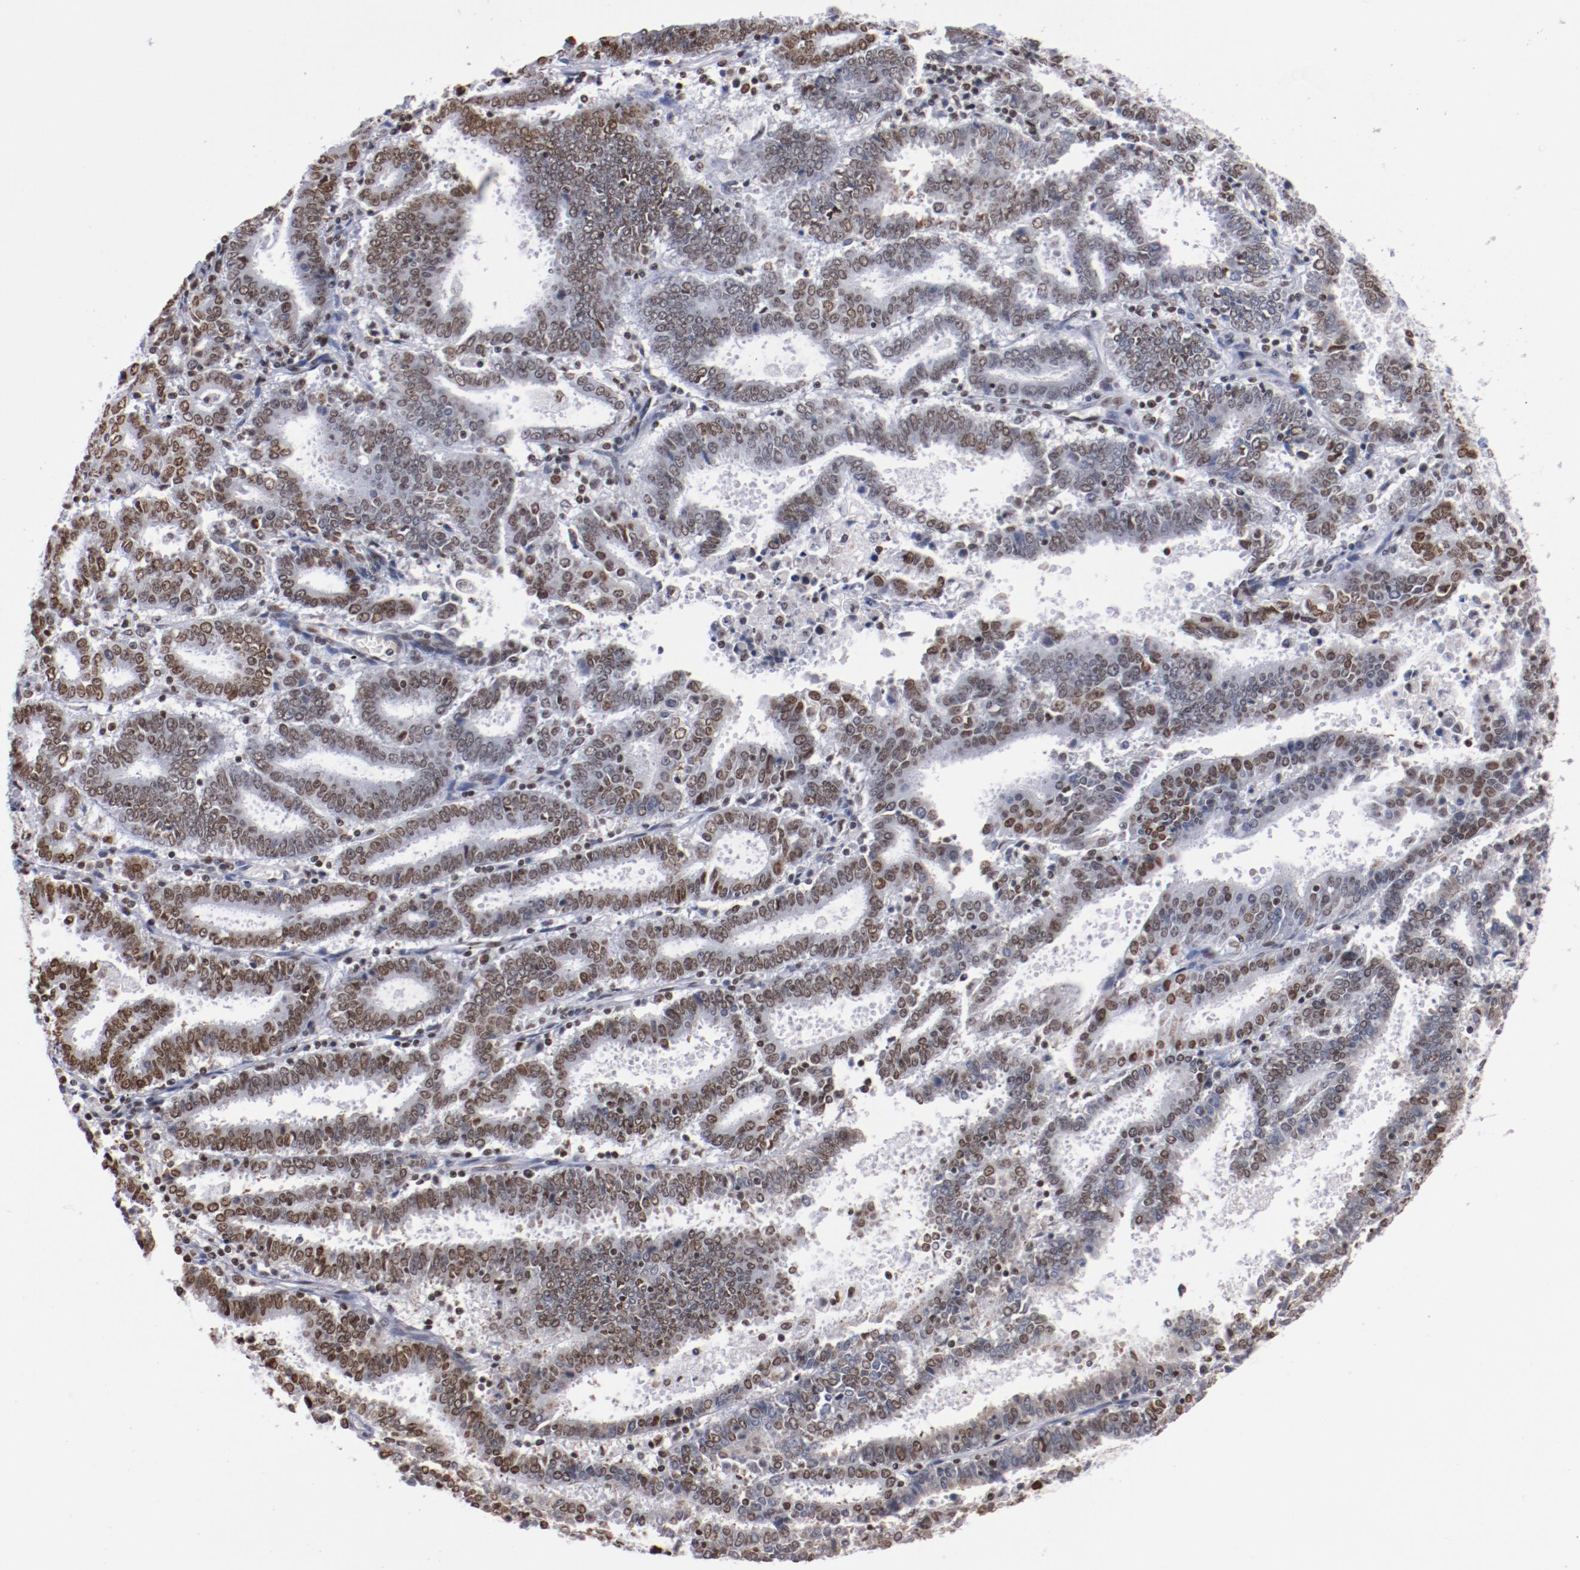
{"staining": {"intensity": "weak", "quantity": ">75%", "location": "nuclear"}, "tissue": "endometrial cancer", "cell_type": "Tumor cells", "image_type": "cancer", "snomed": [{"axis": "morphology", "description": "Adenocarcinoma, NOS"}, {"axis": "topography", "description": "Uterus"}], "caption": "A high-resolution photomicrograph shows IHC staining of endometrial cancer, which exhibits weak nuclear staining in about >75% of tumor cells. The staining was performed using DAB (3,3'-diaminobenzidine), with brown indicating positive protein expression. Nuclei are stained blue with hematoxylin.", "gene": "IFI16", "patient": {"sex": "female", "age": 83}}